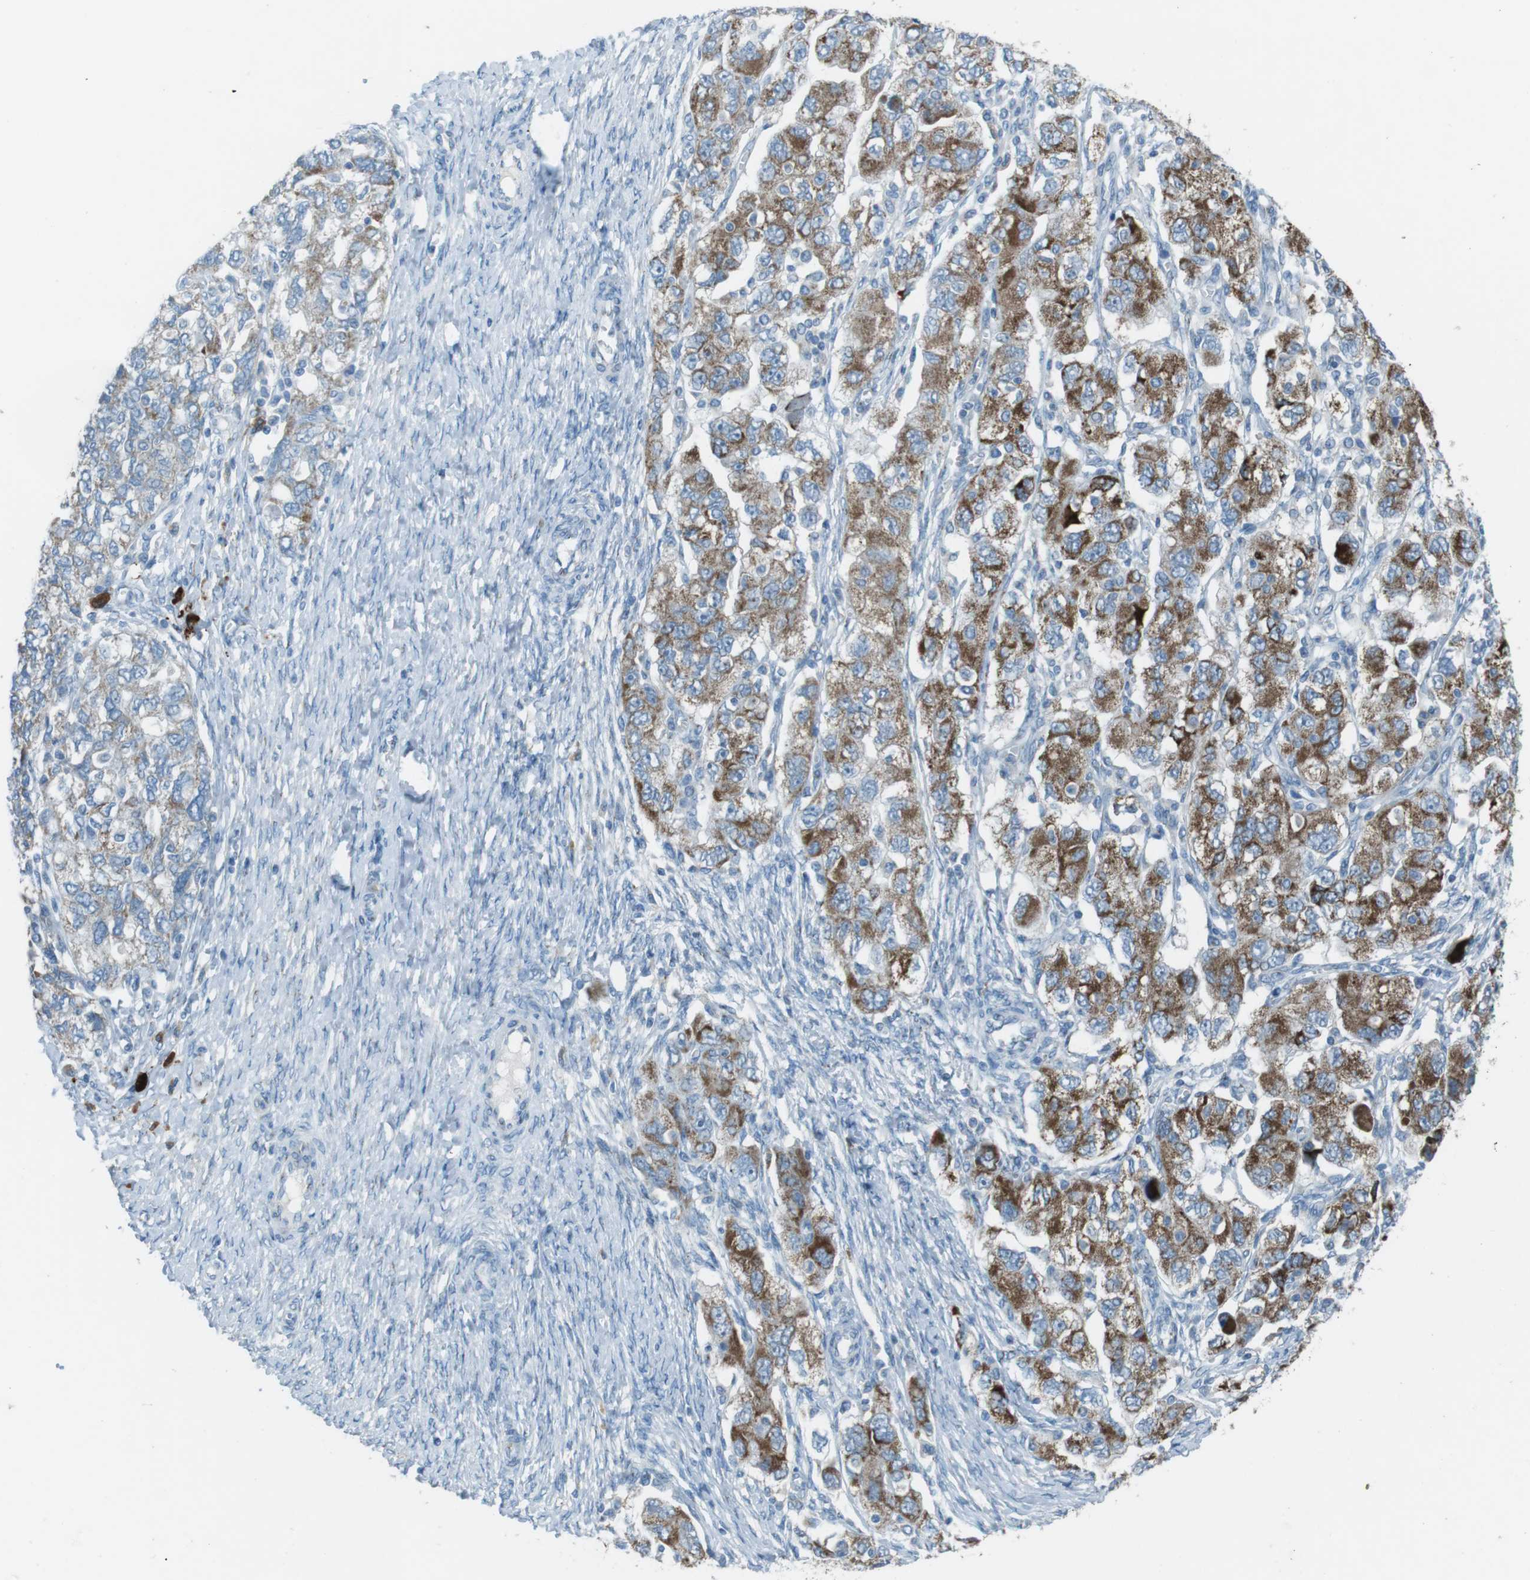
{"staining": {"intensity": "moderate", "quantity": "25%-75%", "location": "cytoplasmic/membranous"}, "tissue": "ovarian cancer", "cell_type": "Tumor cells", "image_type": "cancer", "snomed": [{"axis": "morphology", "description": "Carcinoma, NOS"}, {"axis": "morphology", "description": "Cystadenocarcinoma, serous, NOS"}, {"axis": "topography", "description": "Ovary"}], "caption": "Immunohistochemical staining of ovarian cancer (serous cystadenocarcinoma) exhibits medium levels of moderate cytoplasmic/membranous positivity in approximately 25%-75% of tumor cells.", "gene": "TXNDC15", "patient": {"sex": "female", "age": 69}}